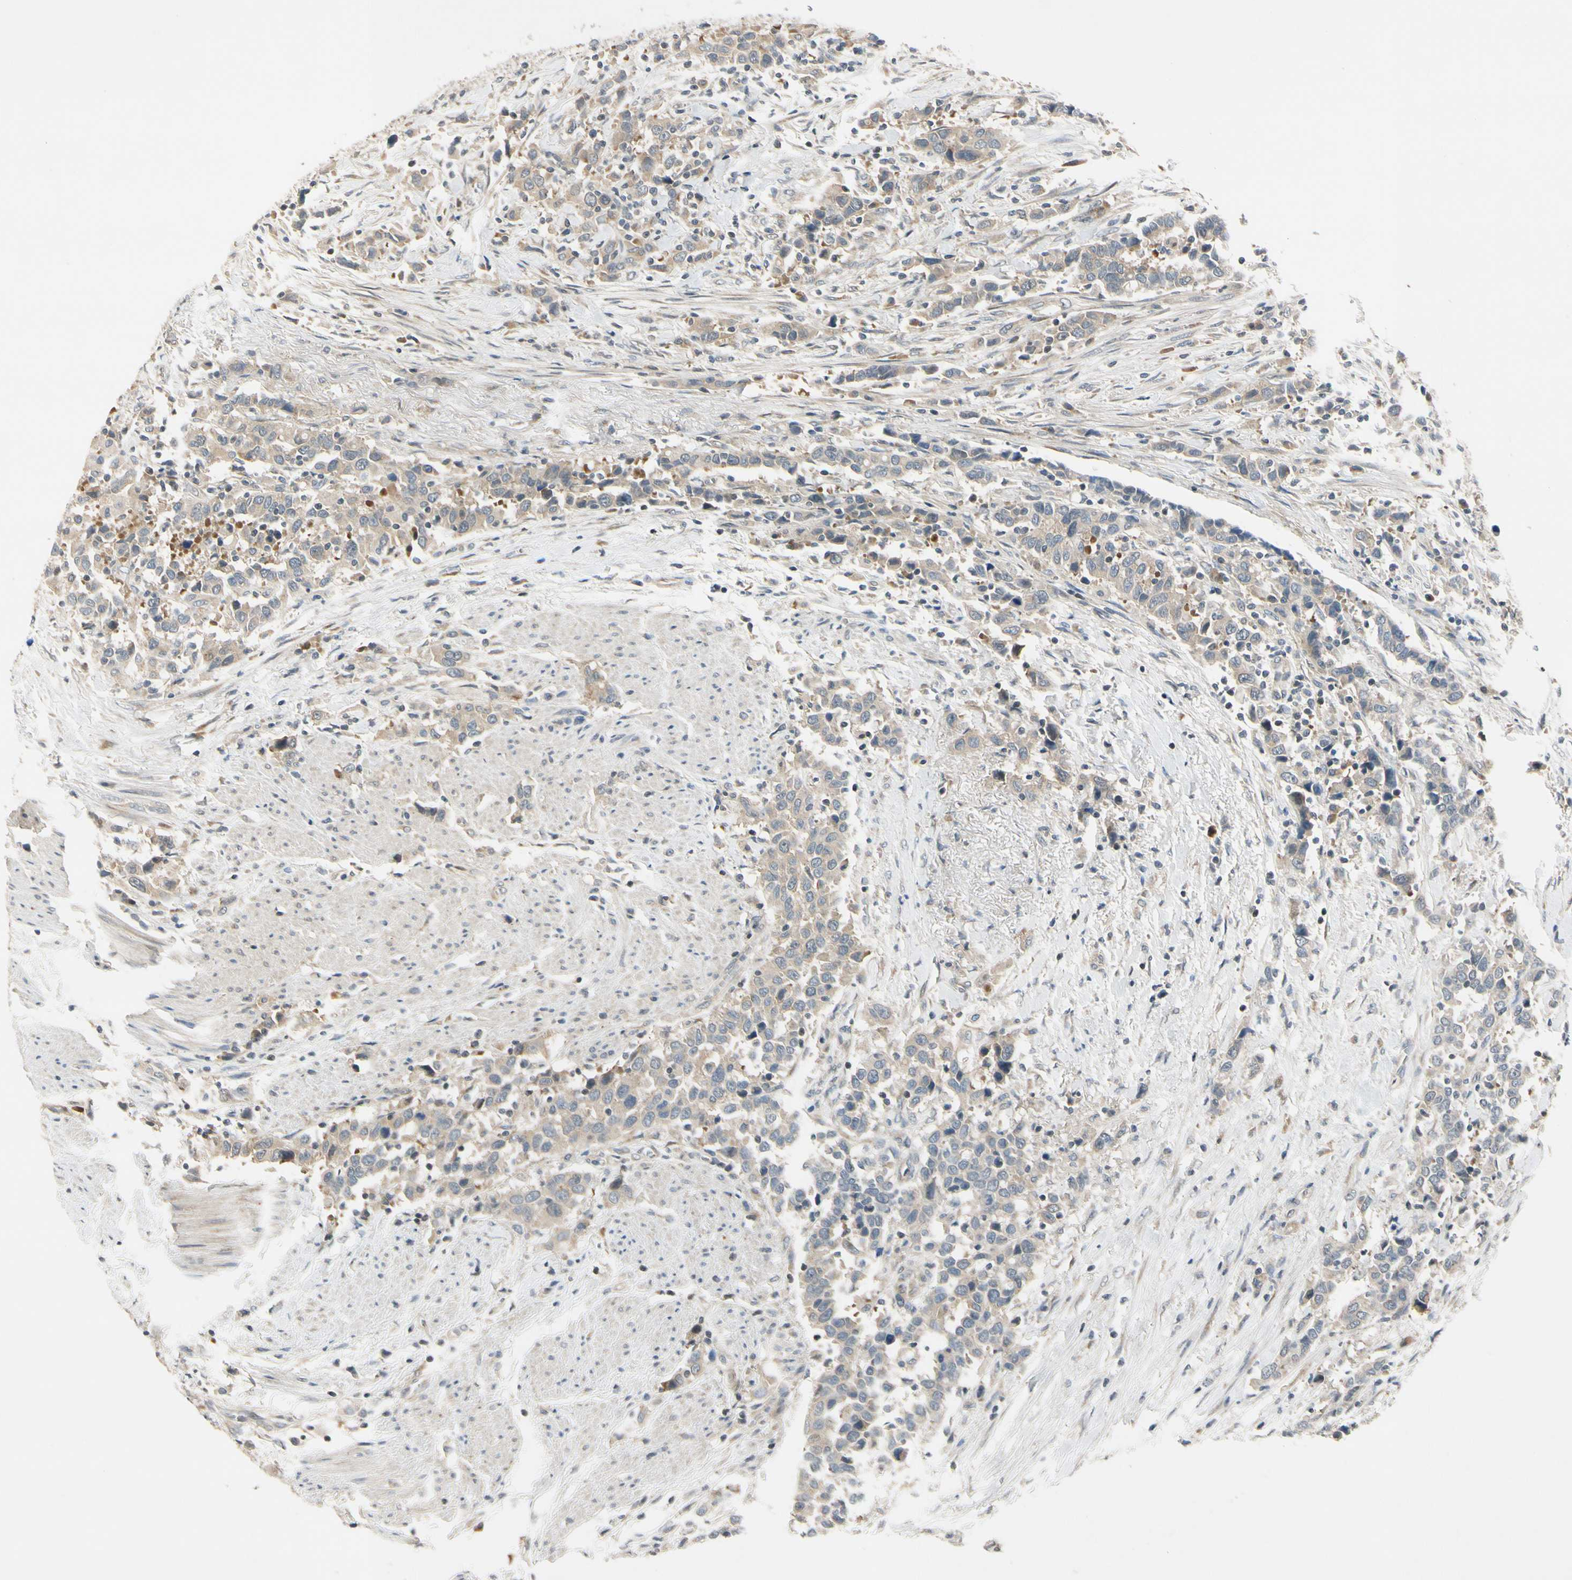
{"staining": {"intensity": "weak", "quantity": "<25%", "location": "cytoplasmic/membranous"}, "tissue": "urothelial cancer", "cell_type": "Tumor cells", "image_type": "cancer", "snomed": [{"axis": "morphology", "description": "Urothelial carcinoma, High grade"}, {"axis": "topography", "description": "Urinary bladder"}], "caption": "There is no significant expression in tumor cells of urothelial cancer.", "gene": "RPS6KB2", "patient": {"sex": "male", "age": 61}}